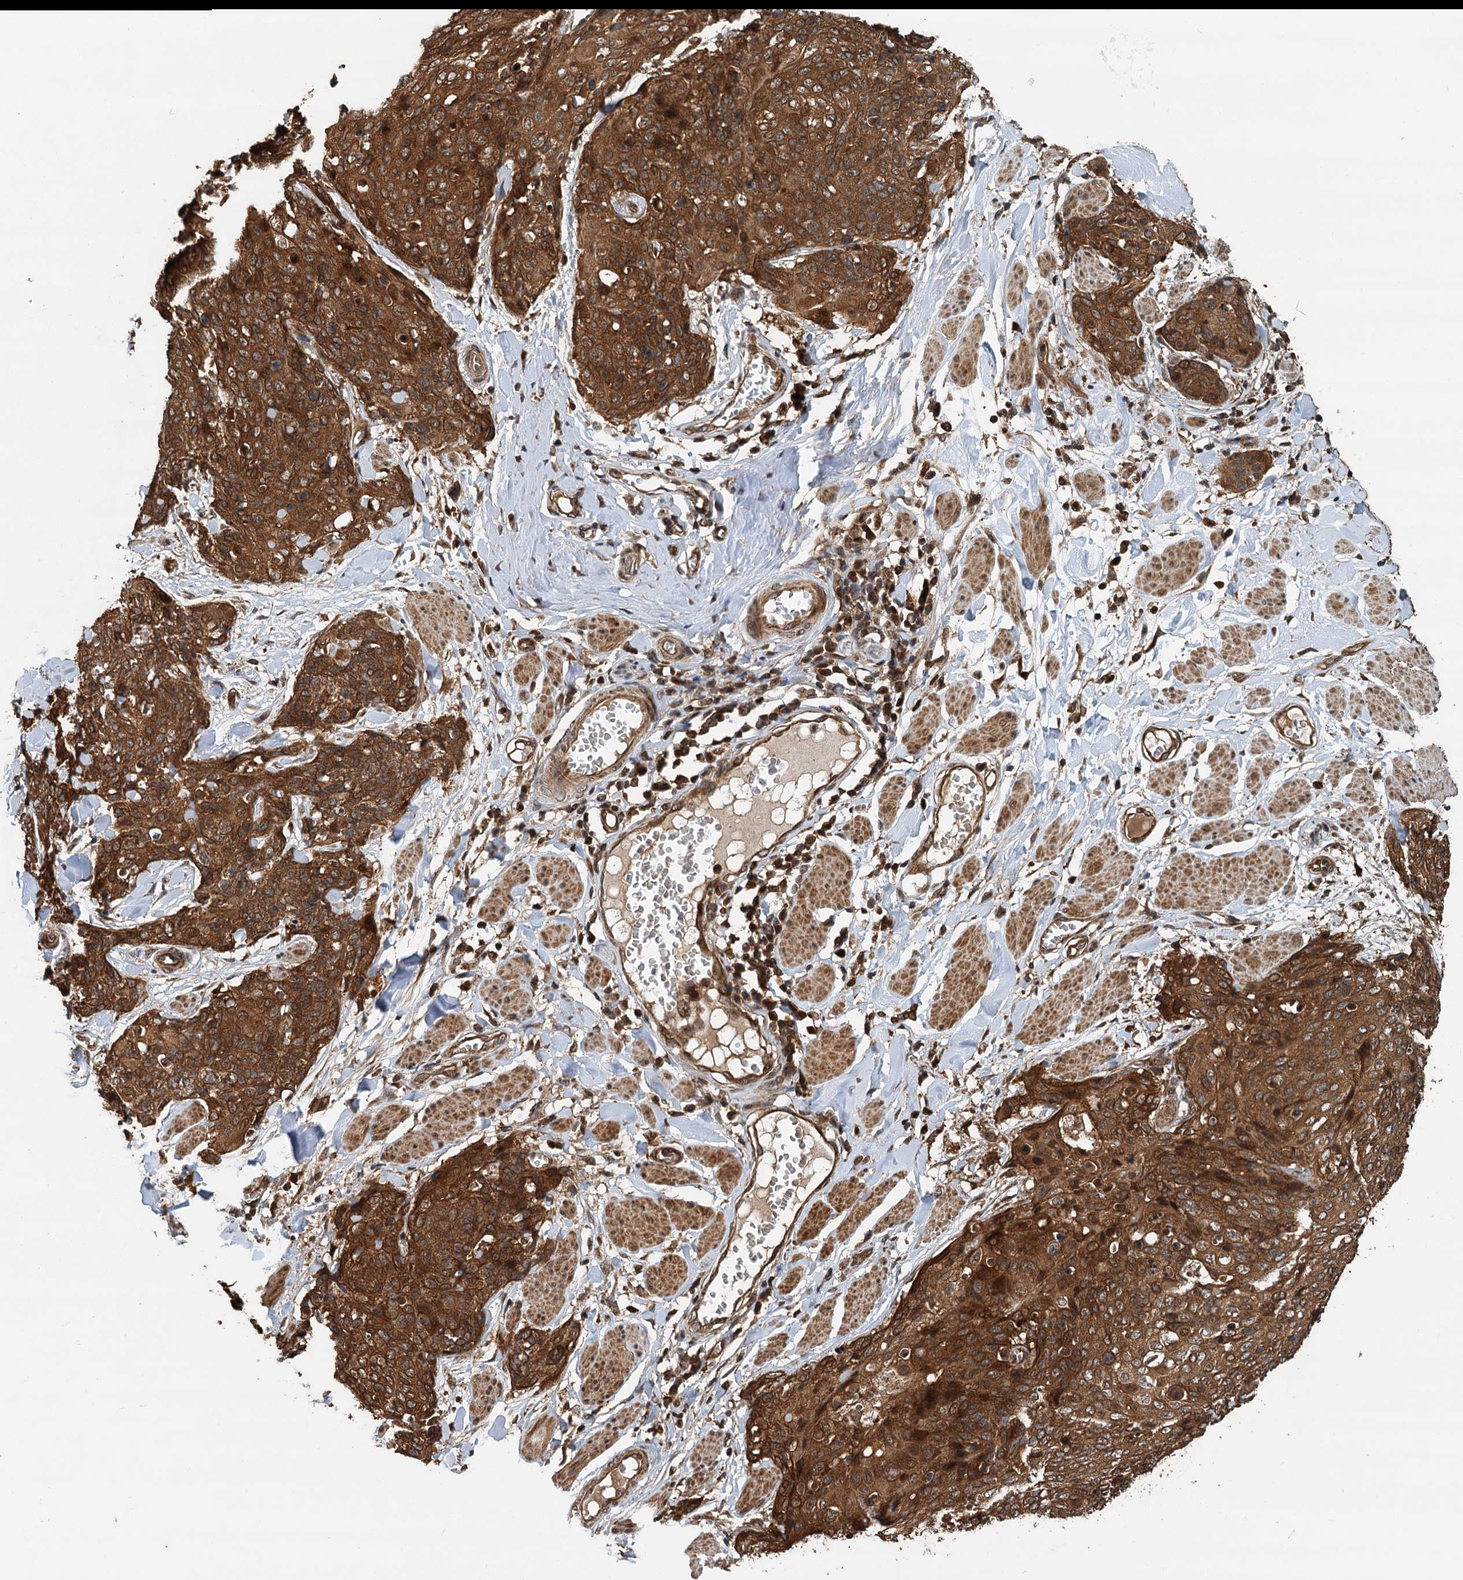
{"staining": {"intensity": "strong", "quantity": ">75%", "location": "cytoplasmic/membranous"}, "tissue": "skin cancer", "cell_type": "Tumor cells", "image_type": "cancer", "snomed": [{"axis": "morphology", "description": "Squamous cell carcinoma, NOS"}, {"axis": "topography", "description": "Skin"}, {"axis": "topography", "description": "Vulva"}], "caption": "Skin cancer (squamous cell carcinoma) stained with immunohistochemistry (IHC) shows strong cytoplasmic/membranous expression in approximately >75% of tumor cells.", "gene": "STUB1", "patient": {"sex": "female", "age": 85}}